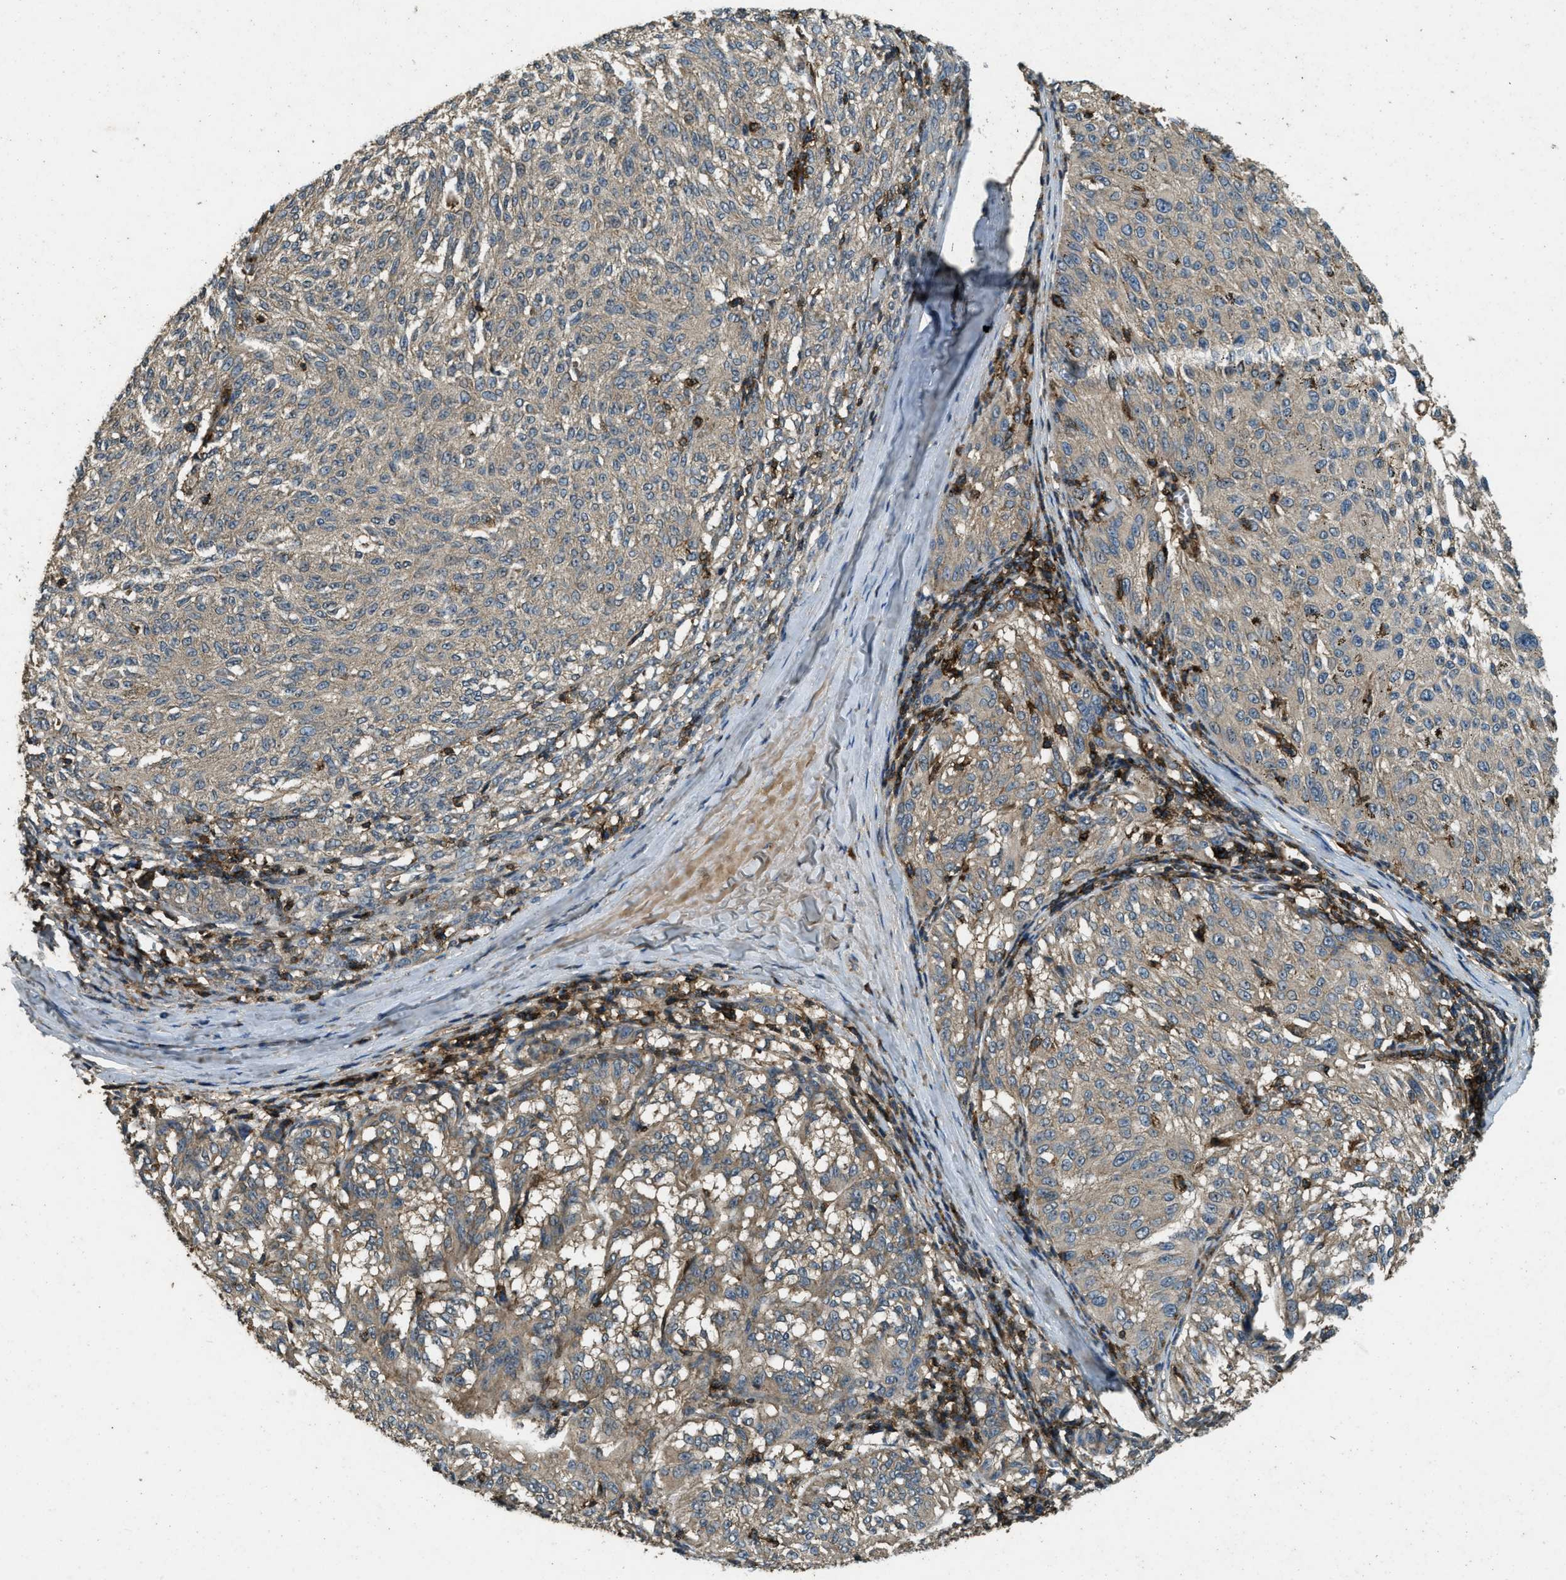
{"staining": {"intensity": "weak", "quantity": "<25%", "location": "cytoplasmic/membranous"}, "tissue": "melanoma", "cell_type": "Tumor cells", "image_type": "cancer", "snomed": [{"axis": "morphology", "description": "Malignant melanoma, NOS"}, {"axis": "topography", "description": "Skin"}], "caption": "Immunohistochemical staining of malignant melanoma demonstrates no significant expression in tumor cells.", "gene": "ATP8B1", "patient": {"sex": "female", "age": 72}}